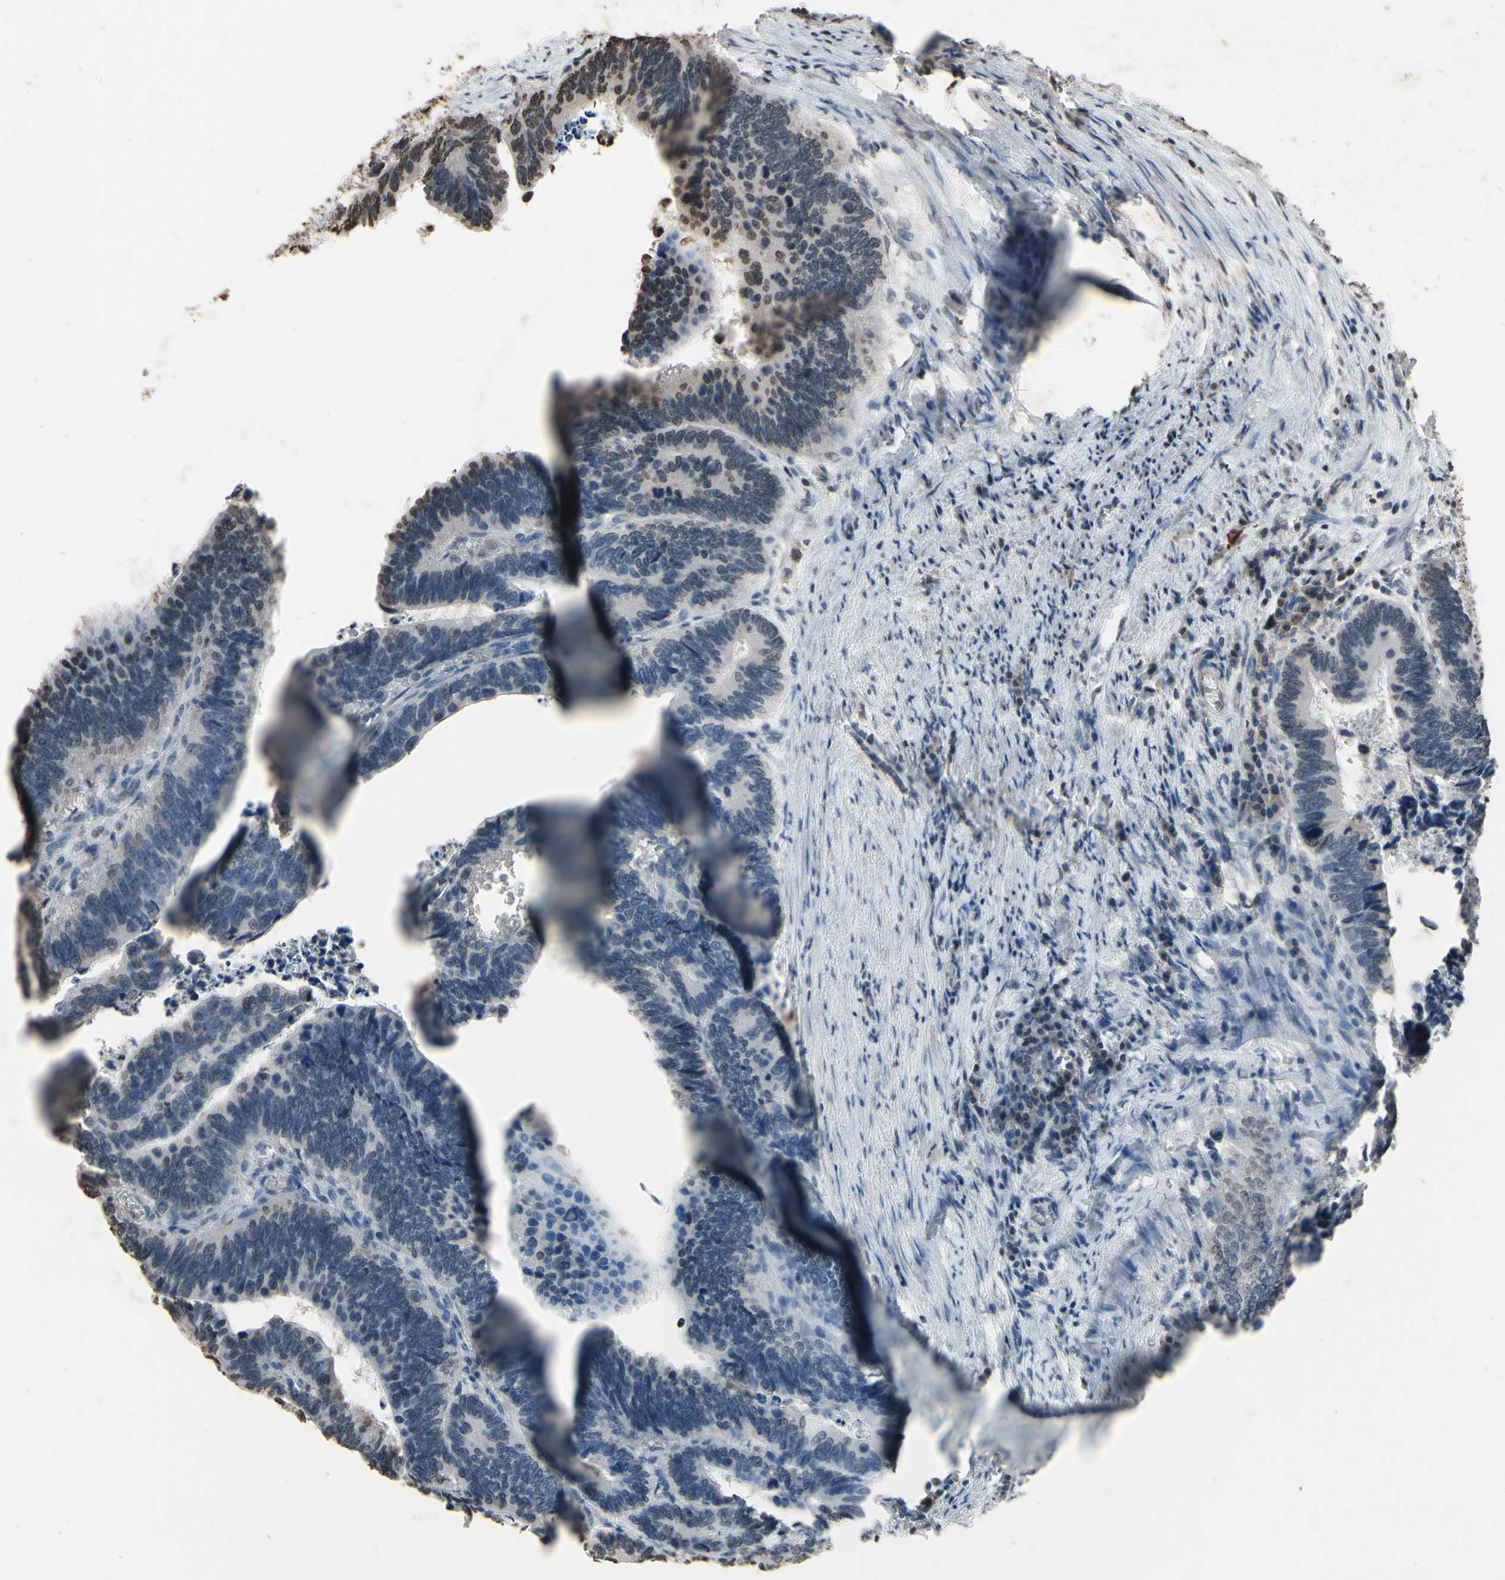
{"staining": {"intensity": "negative", "quantity": "none", "location": "none"}, "tissue": "colorectal cancer", "cell_type": "Tumor cells", "image_type": "cancer", "snomed": [{"axis": "morphology", "description": "Adenocarcinoma, NOS"}, {"axis": "topography", "description": "Colon"}], "caption": "Immunohistochemistry (IHC) of human colorectal cancer (adenocarcinoma) exhibits no staining in tumor cells. Brightfield microscopy of immunohistochemistry stained with DAB (brown) and hematoxylin (blue), captured at high magnification.", "gene": "HIPK2", "patient": {"sex": "male", "age": 72}}